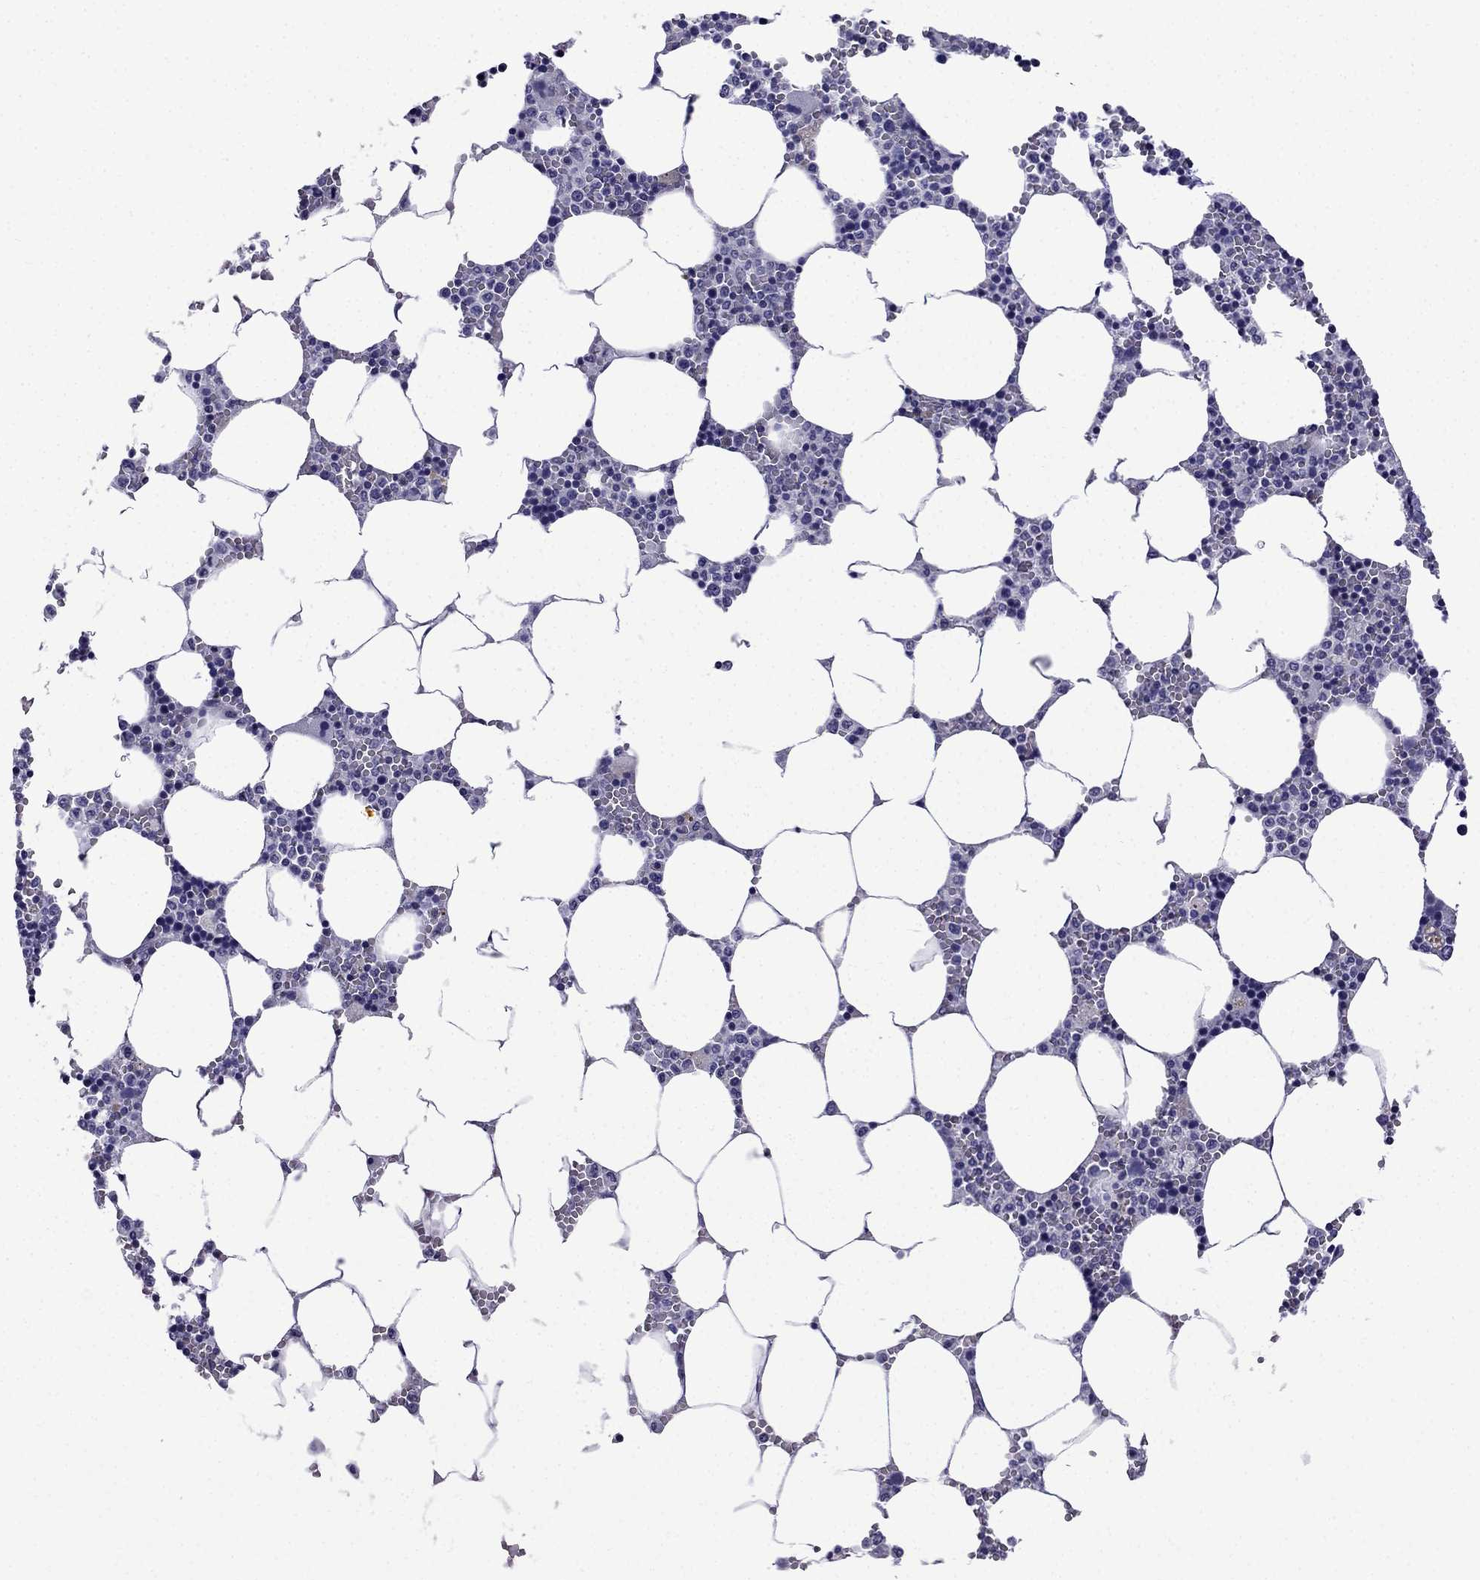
{"staining": {"intensity": "negative", "quantity": "none", "location": "none"}, "tissue": "bone marrow", "cell_type": "Hematopoietic cells", "image_type": "normal", "snomed": [{"axis": "morphology", "description": "Normal tissue, NOS"}, {"axis": "topography", "description": "Bone marrow"}], "caption": "IHC histopathology image of benign bone marrow: human bone marrow stained with DAB demonstrates no significant protein positivity in hematopoietic cells.", "gene": "POM121L12", "patient": {"sex": "female", "age": 64}}